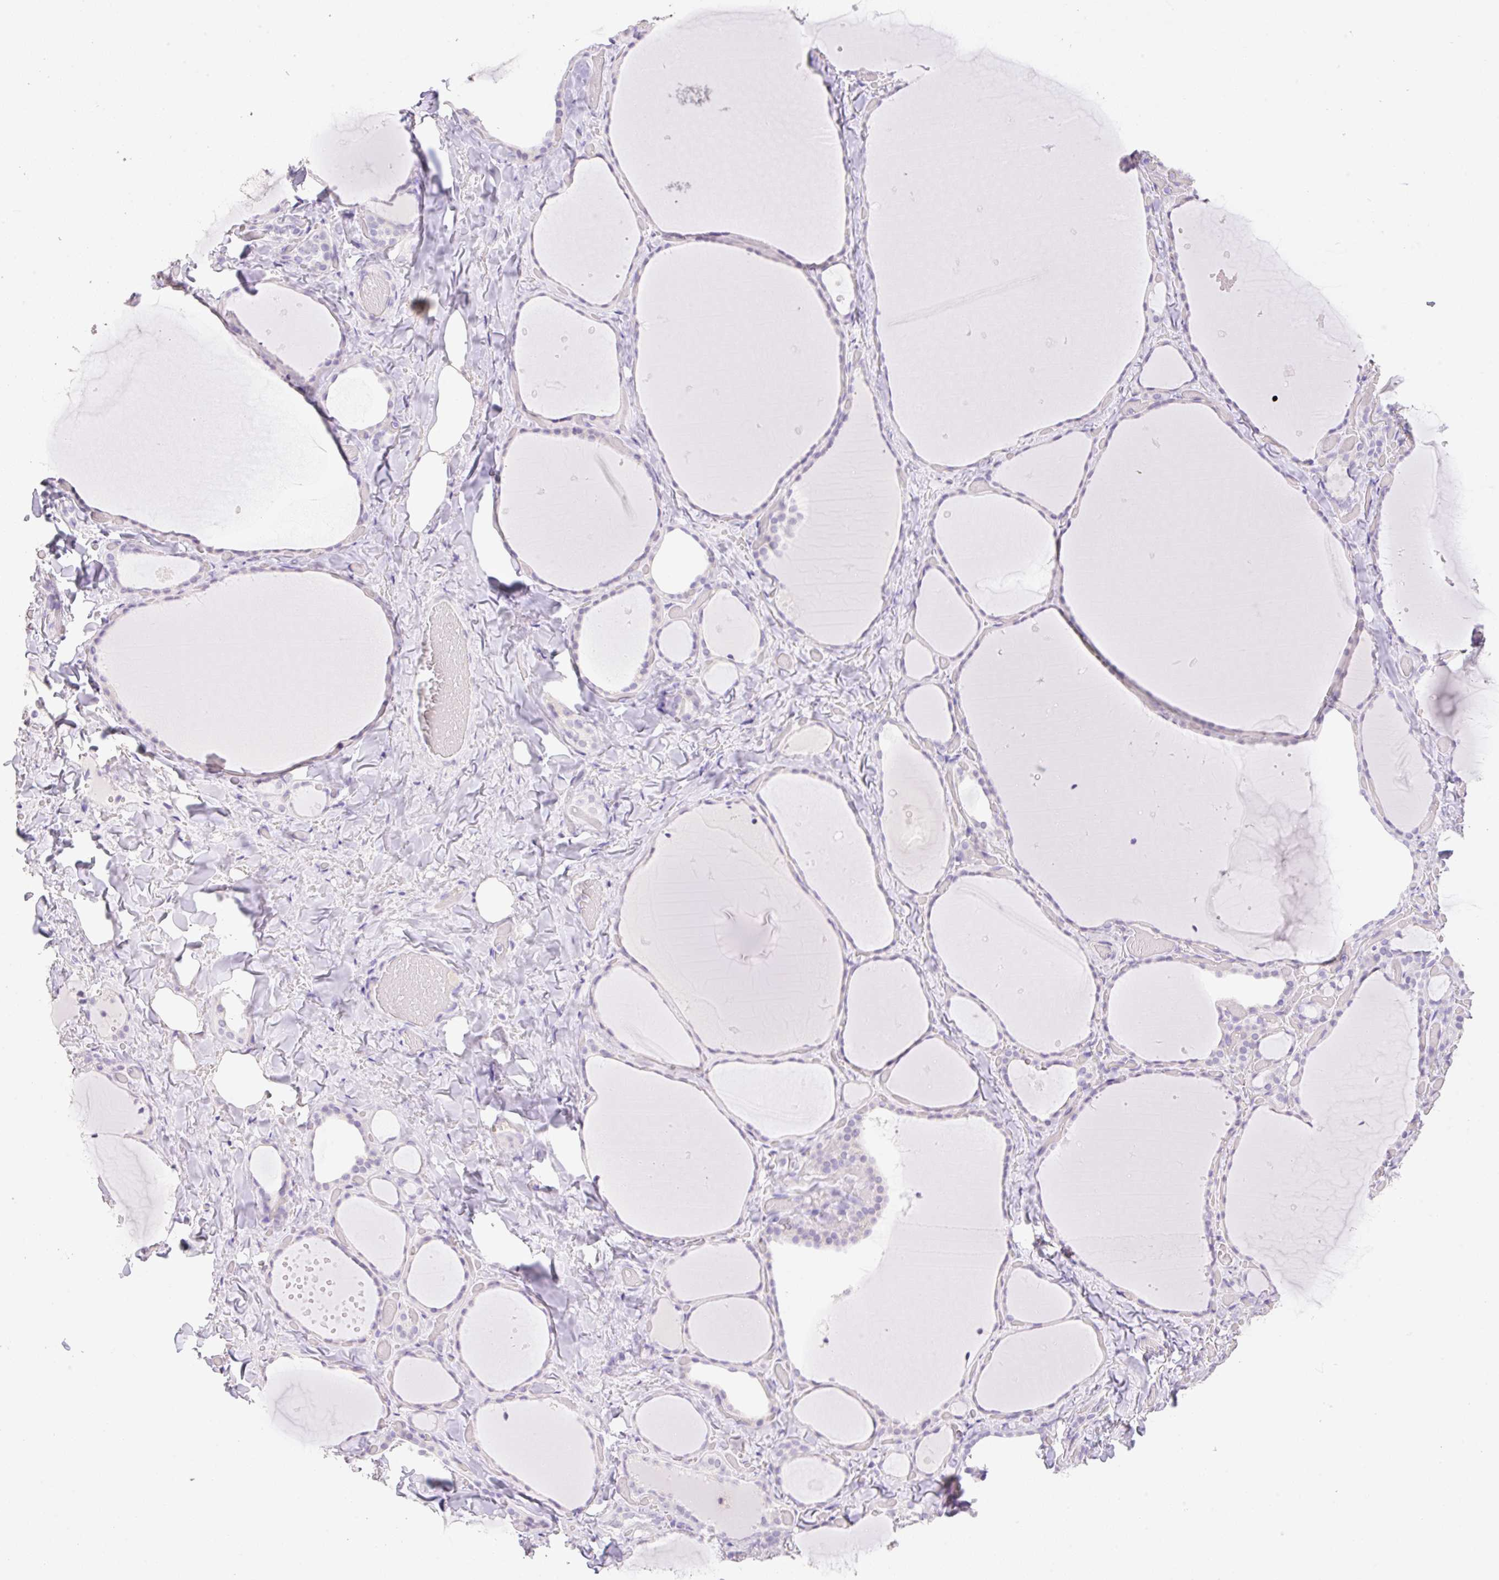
{"staining": {"intensity": "negative", "quantity": "none", "location": "none"}, "tissue": "thyroid gland", "cell_type": "Glandular cells", "image_type": "normal", "snomed": [{"axis": "morphology", "description": "Normal tissue, NOS"}, {"axis": "topography", "description": "Thyroid gland"}], "caption": "IHC histopathology image of benign thyroid gland stained for a protein (brown), which exhibits no staining in glandular cells. (Immunohistochemistry (ihc), brightfield microscopy, high magnification).", "gene": "HCRTR2", "patient": {"sex": "female", "age": 36}}